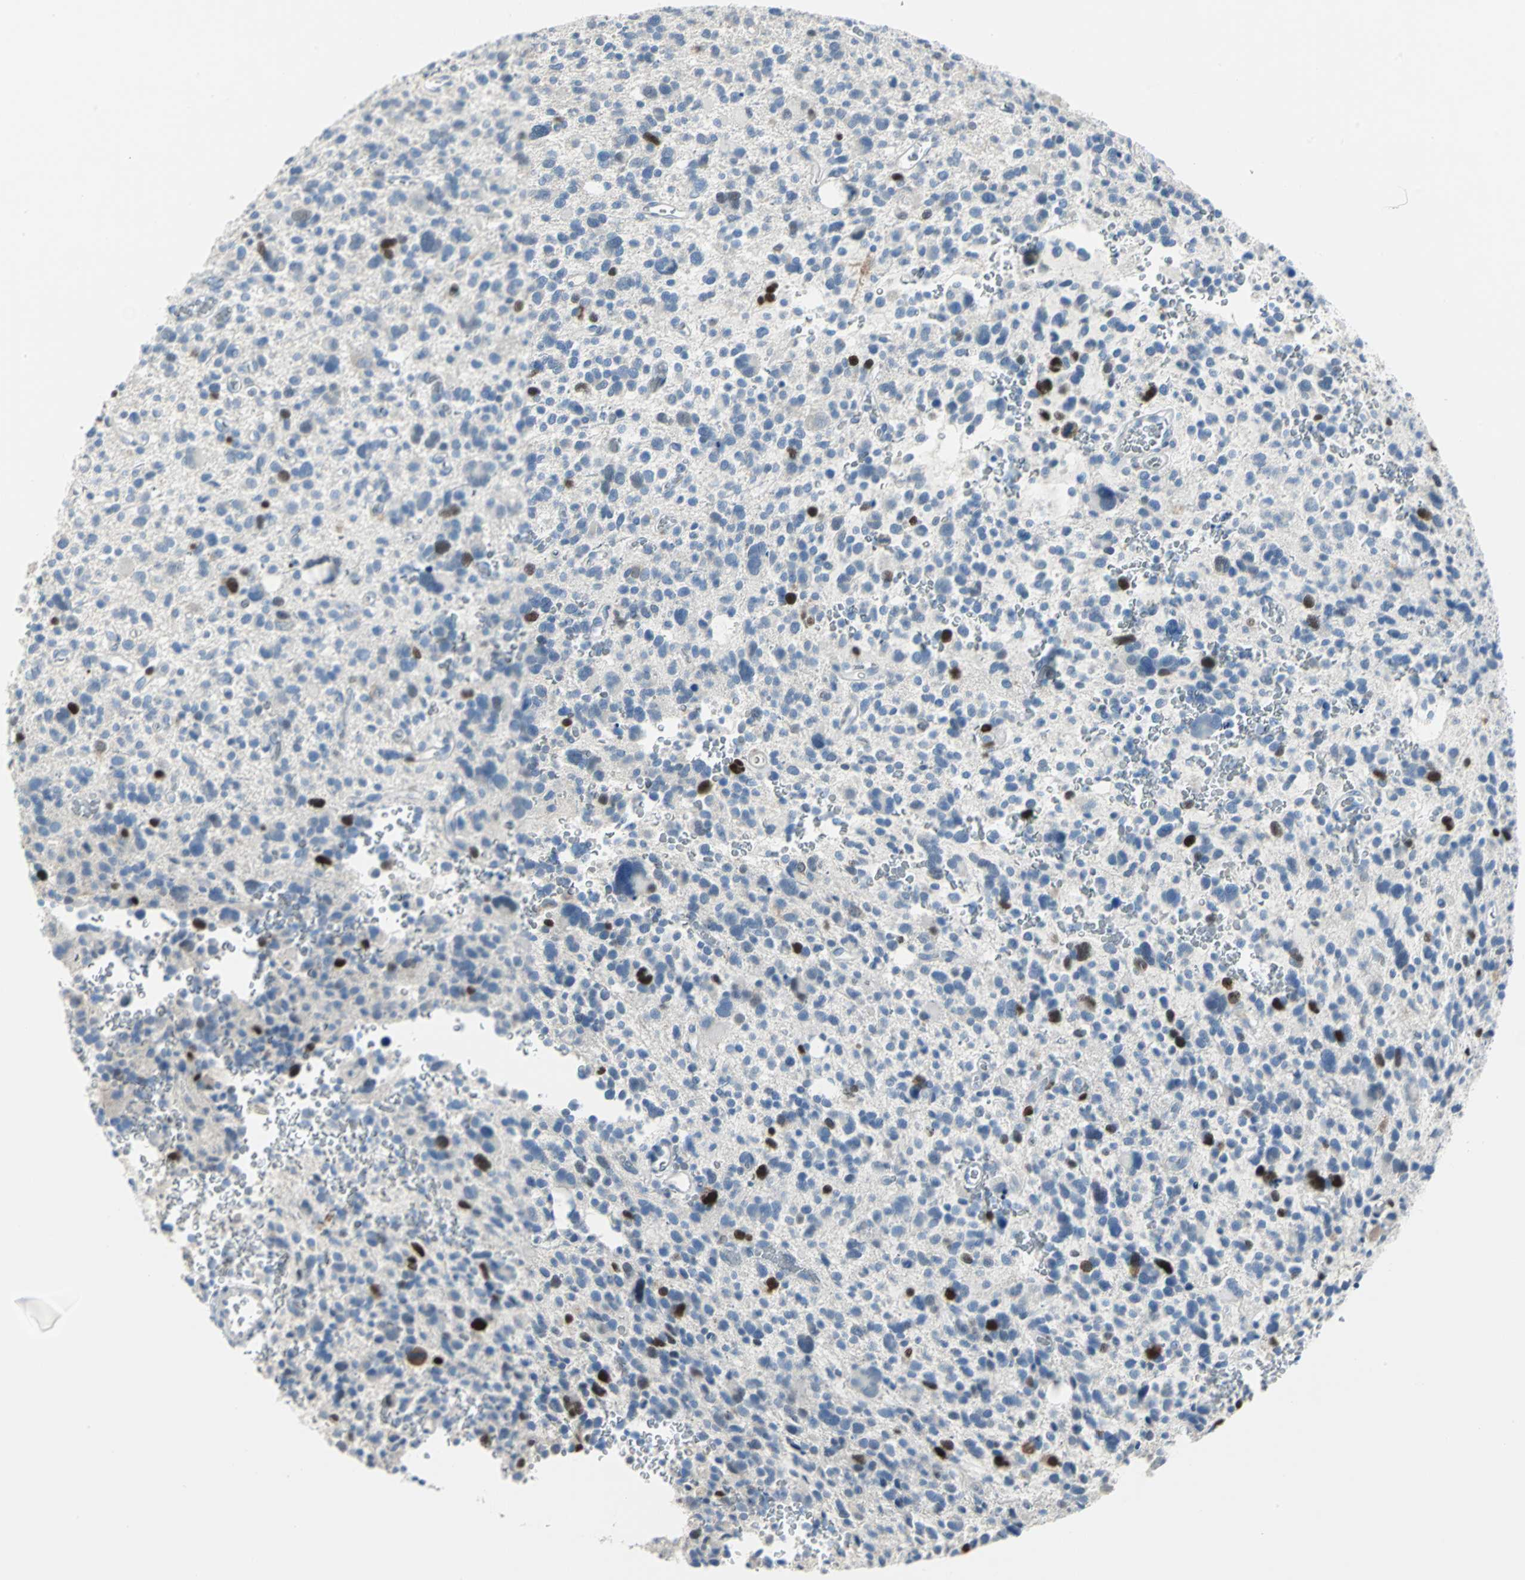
{"staining": {"intensity": "strong", "quantity": "<25%", "location": "nuclear"}, "tissue": "glioma", "cell_type": "Tumor cells", "image_type": "cancer", "snomed": [{"axis": "morphology", "description": "Glioma, malignant, High grade"}, {"axis": "topography", "description": "Brain"}], "caption": "Human malignant high-grade glioma stained for a protein (brown) displays strong nuclear positive expression in about <25% of tumor cells.", "gene": "MCM4", "patient": {"sex": "male", "age": 48}}